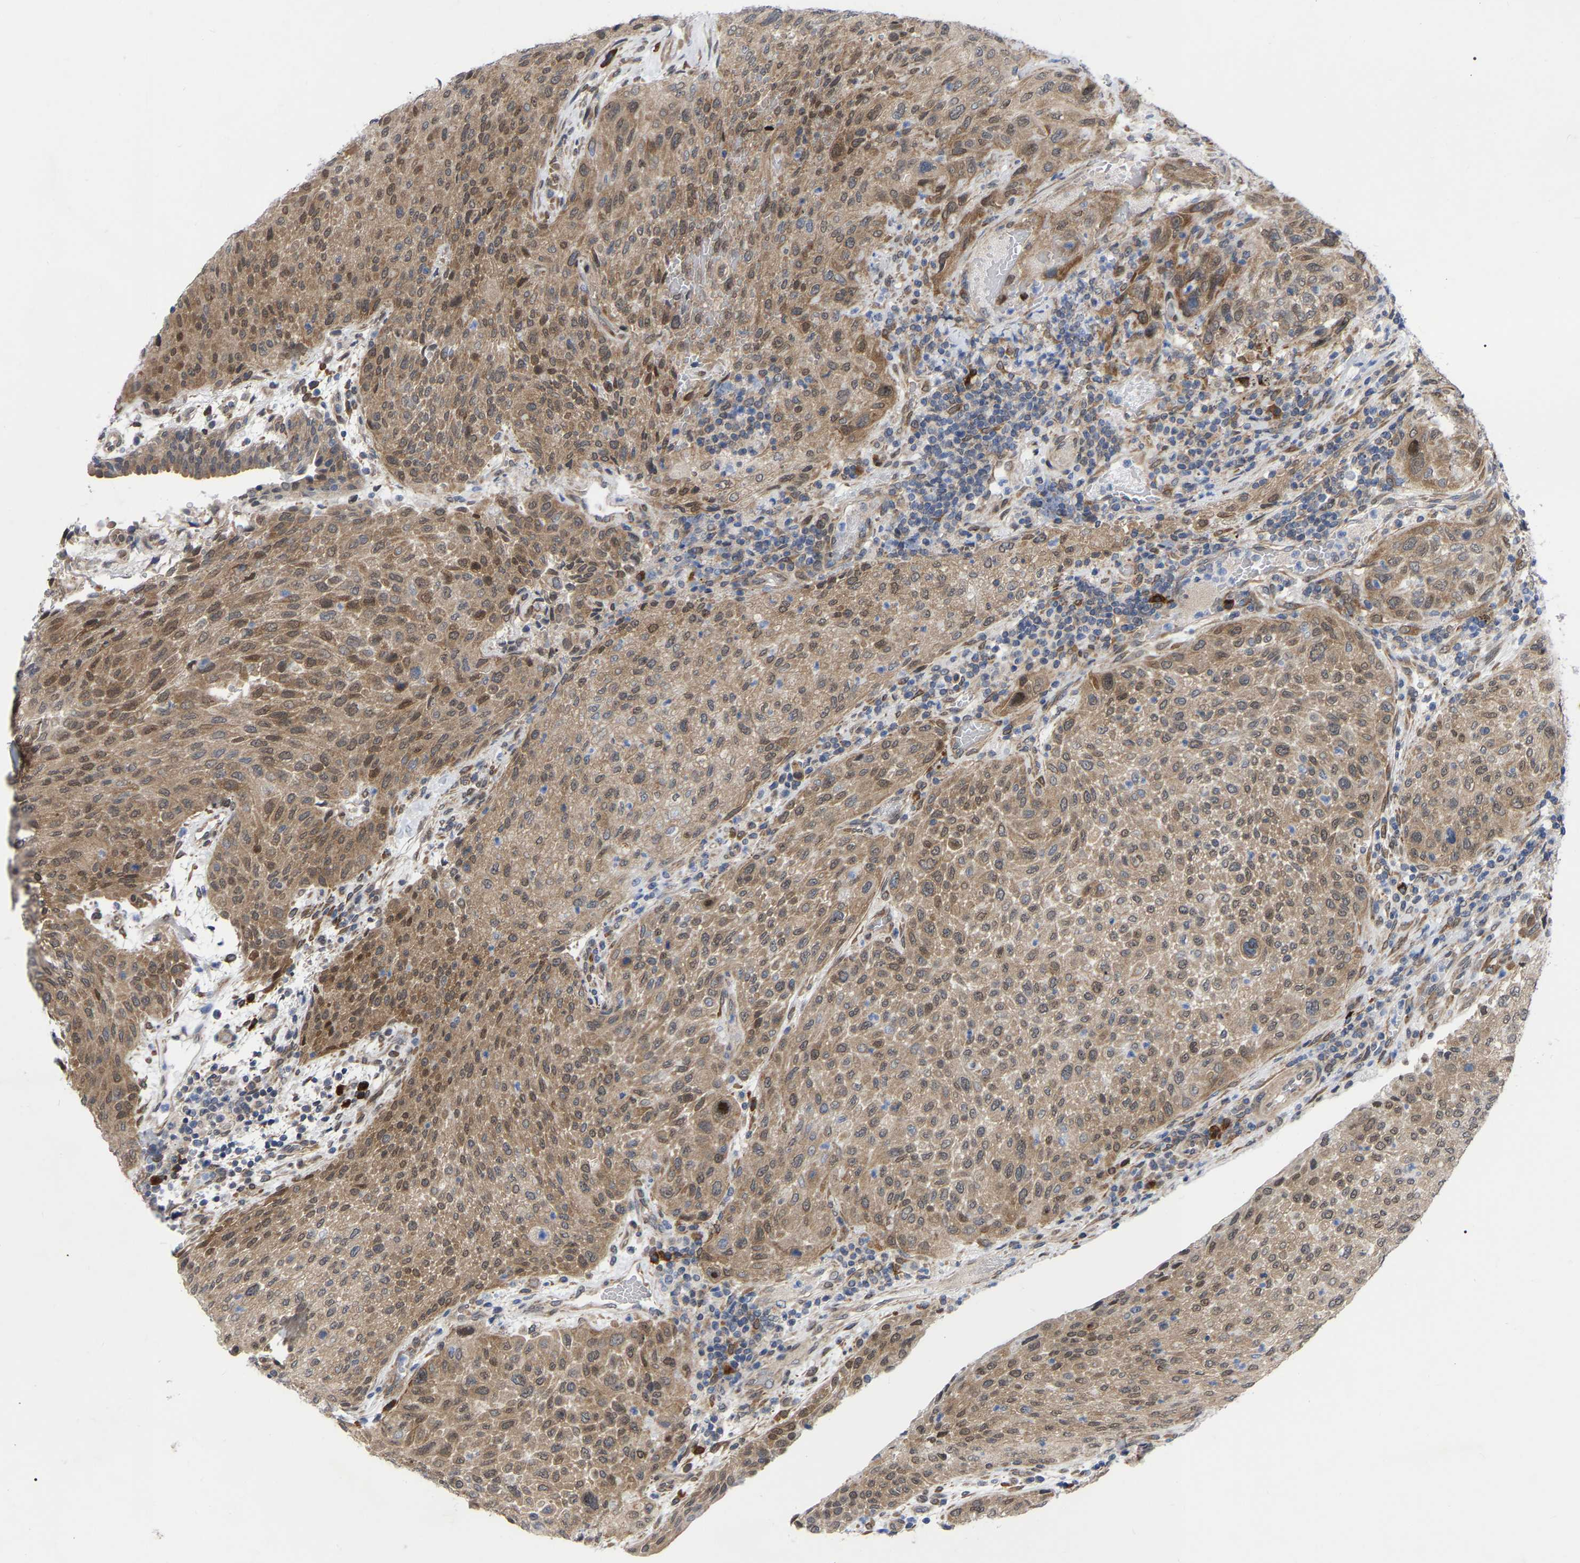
{"staining": {"intensity": "moderate", "quantity": ">75%", "location": "cytoplasmic/membranous,nuclear"}, "tissue": "urothelial cancer", "cell_type": "Tumor cells", "image_type": "cancer", "snomed": [{"axis": "morphology", "description": "Urothelial carcinoma, Low grade"}, {"axis": "morphology", "description": "Urothelial carcinoma, High grade"}, {"axis": "topography", "description": "Urinary bladder"}], "caption": "Tumor cells display medium levels of moderate cytoplasmic/membranous and nuclear expression in about >75% of cells in urothelial cancer.", "gene": "UBE4B", "patient": {"sex": "male", "age": 35}}